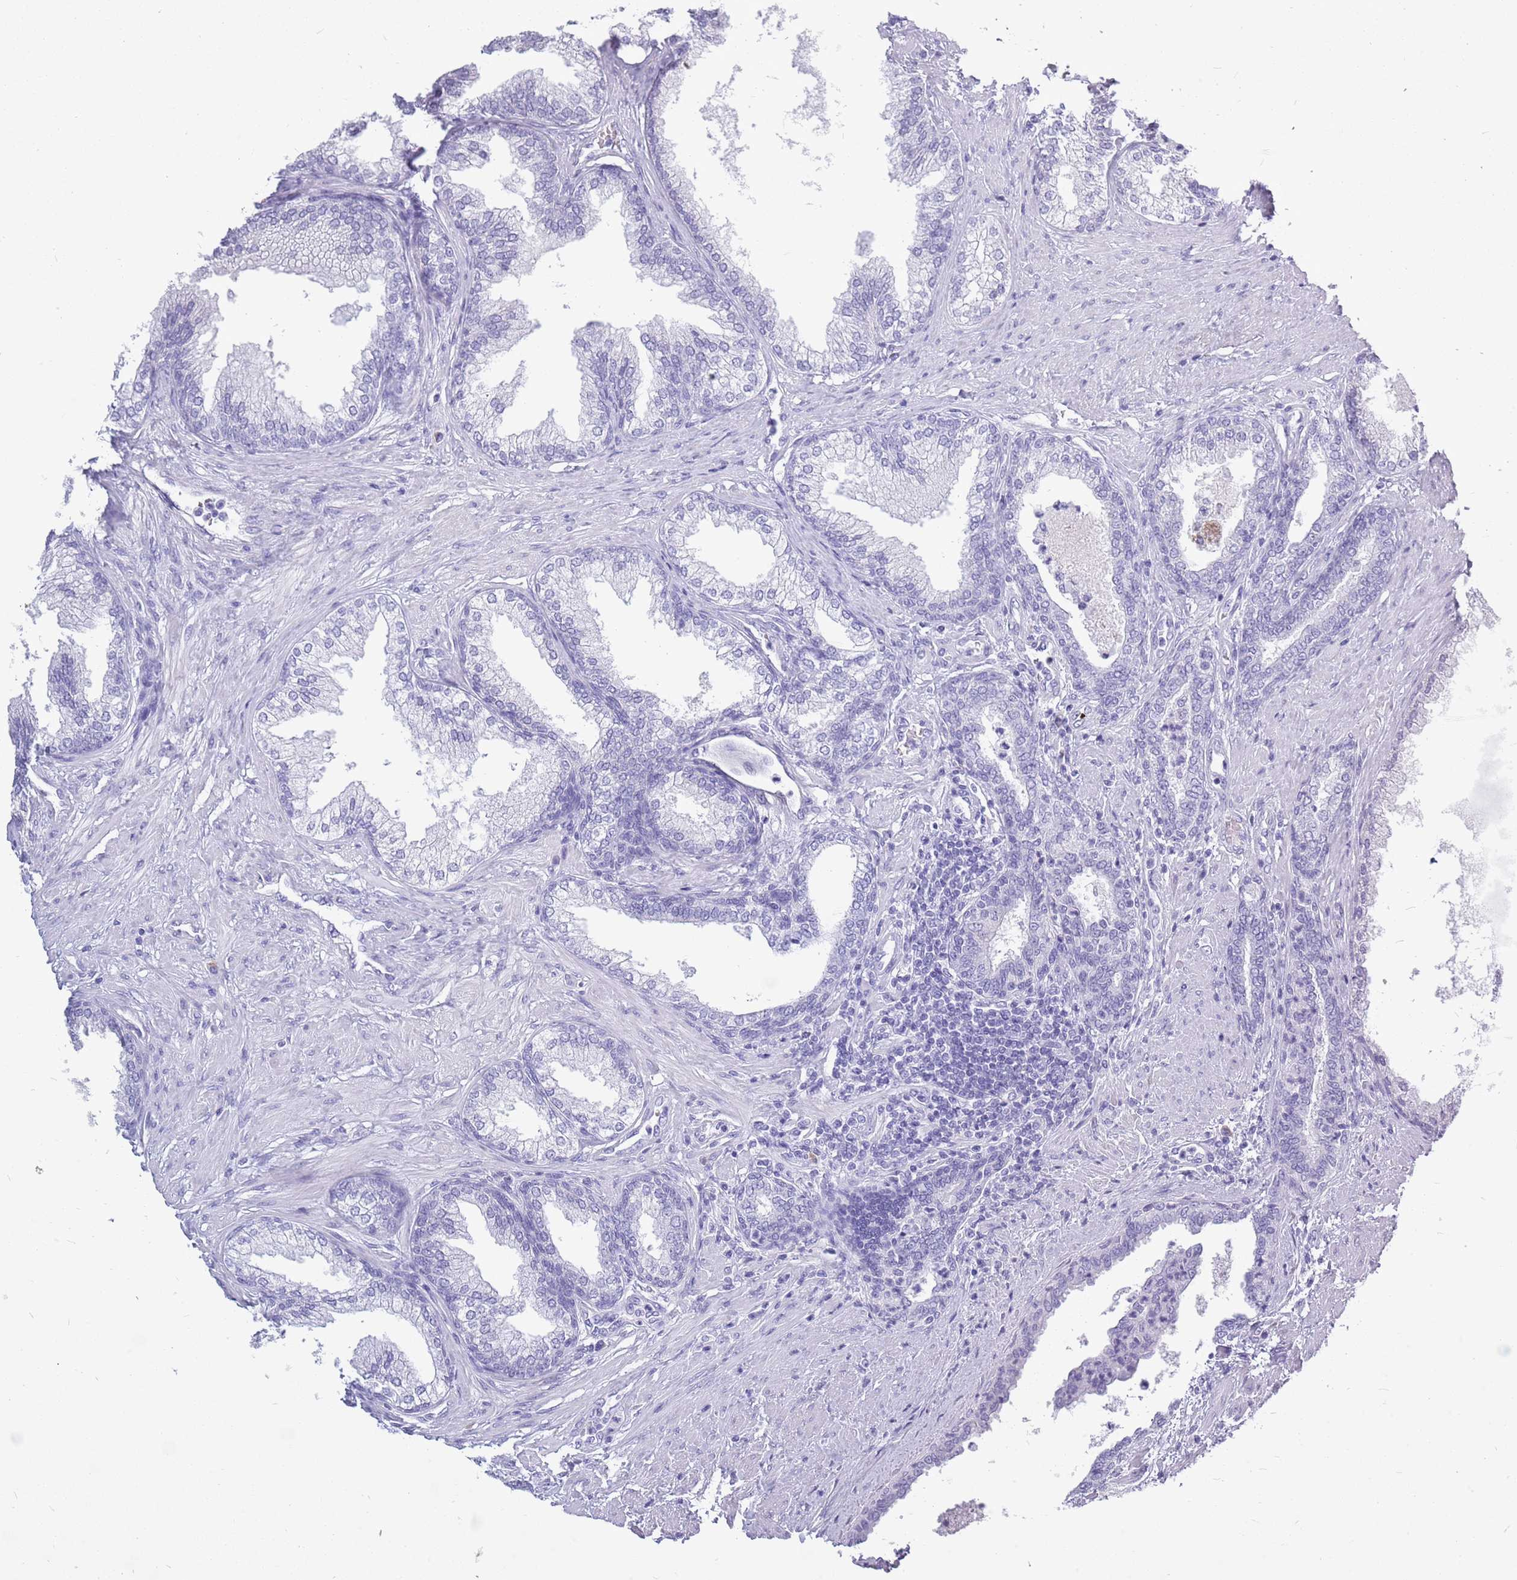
{"staining": {"intensity": "negative", "quantity": "none", "location": "none"}, "tissue": "prostate", "cell_type": "Glandular cells", "image_type": "normal", "snomed": [{"axis": "morphology", "description": "Normal tissue, NOS"}, {"axis": "topography", "description": "Prostate"}], "caption": "This photomicrograph is of benign prostate stained with immunohistochemistry to label a protein in brown with the nuclei are counter-stained blue. There is no expression in glandular cells. (DAB immunohistochemistry (IHC) with hematoxylin counter stain).", "gene": "ZNF425", "patient": {"sex": "male", "age": 76}}